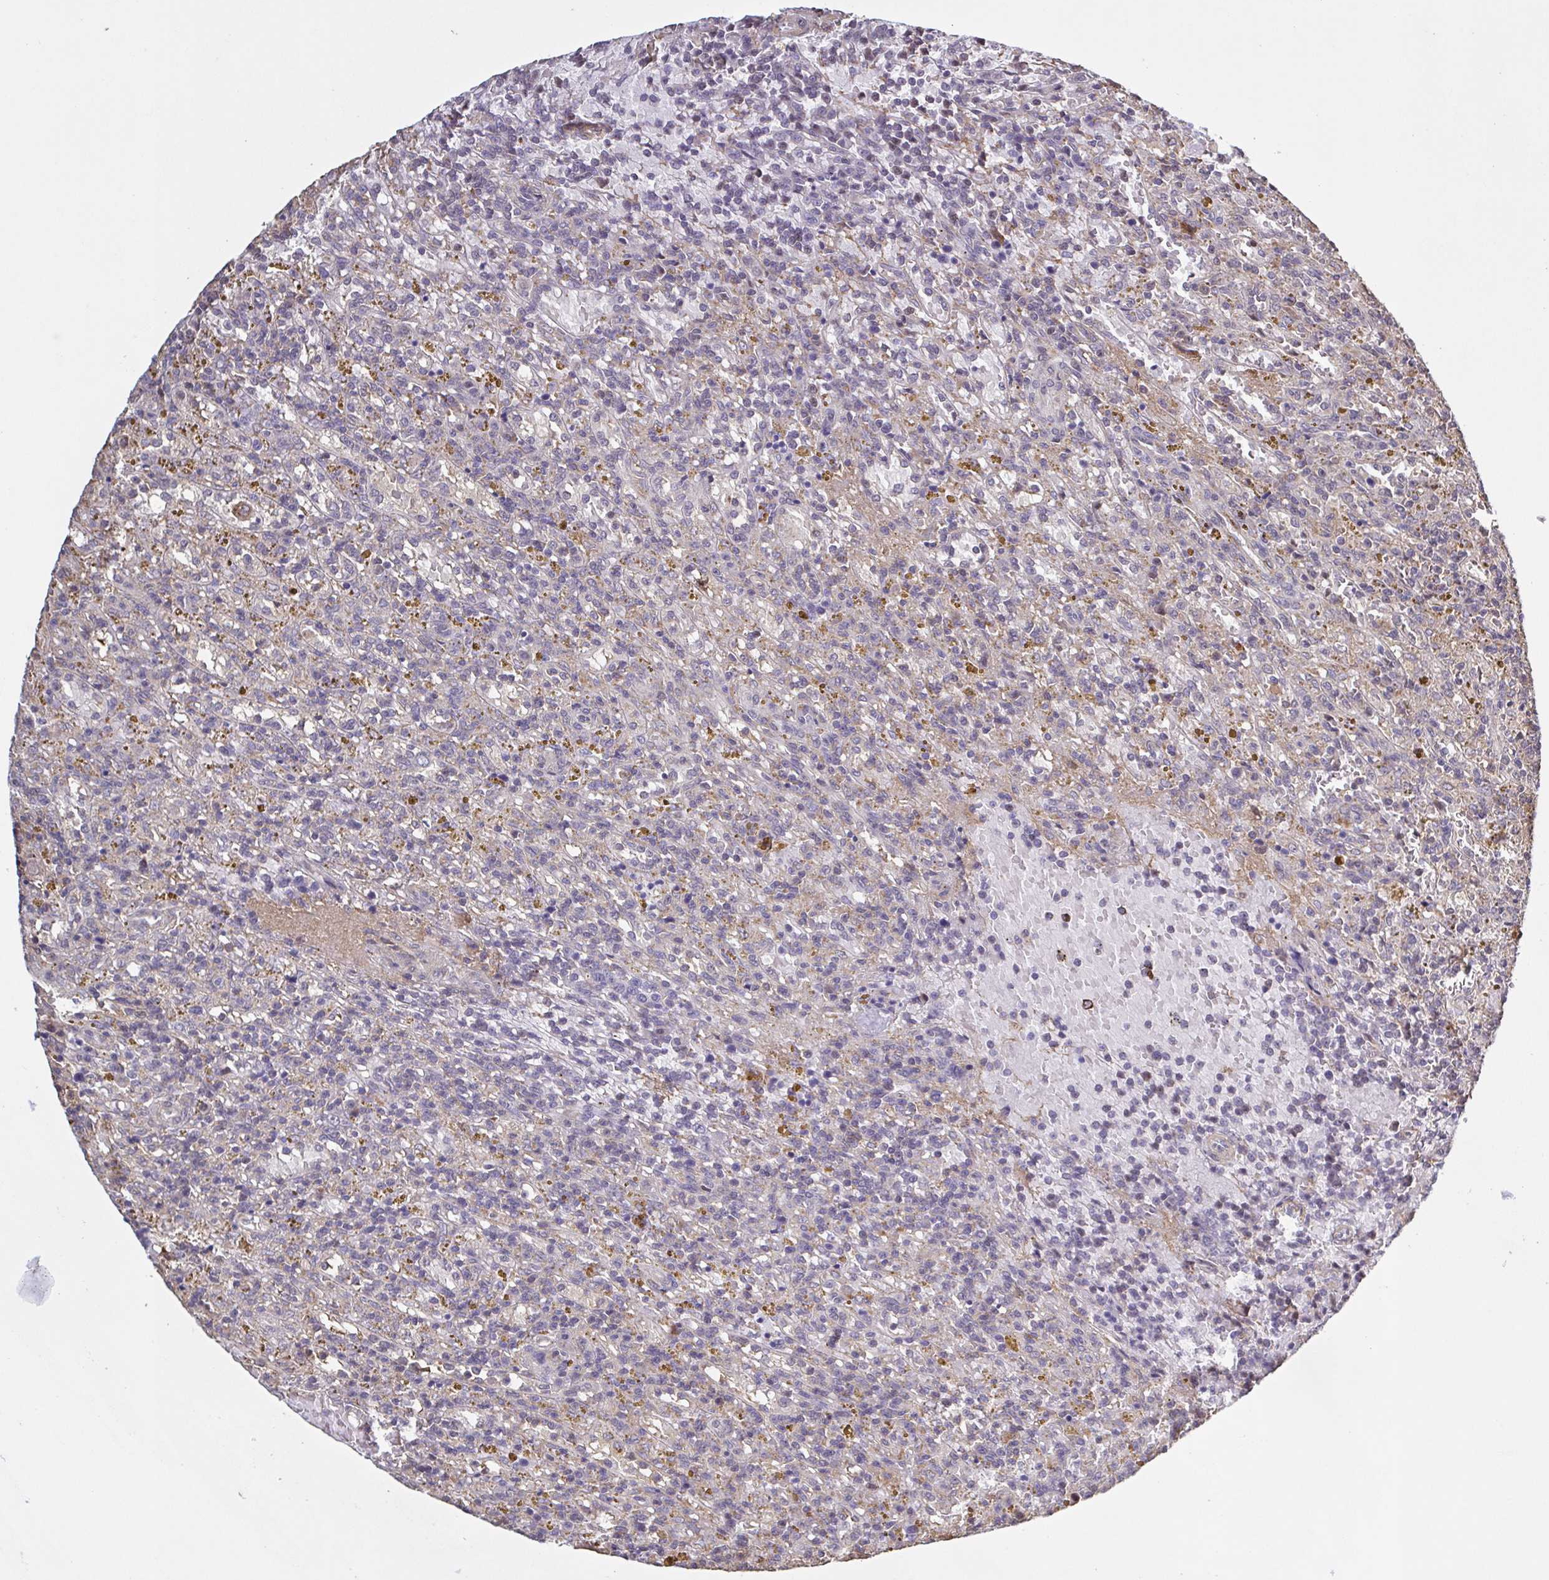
{"staining": {"intensity": "negative", "quantity": "none", "location": "none"}, "tissue": "lymphoma", "cell_type": "Tumor cells", "image_type": "cancer", "snomed": [{"axis": "morphology", "description": "Malignant lymphoma, non-Hodgkin's type, Low grade"}, {"axis": "topography", "description": "Spleen"}], "caption": "High power microscopy image of an immunohistochemistry micrograph of malignant lymphoma, non-Hodgkin's type (low-grade), revealing no significant staining in tumor cells.", "gene": "ZNF200", "patient": {"sex": "female", "age": 65}}